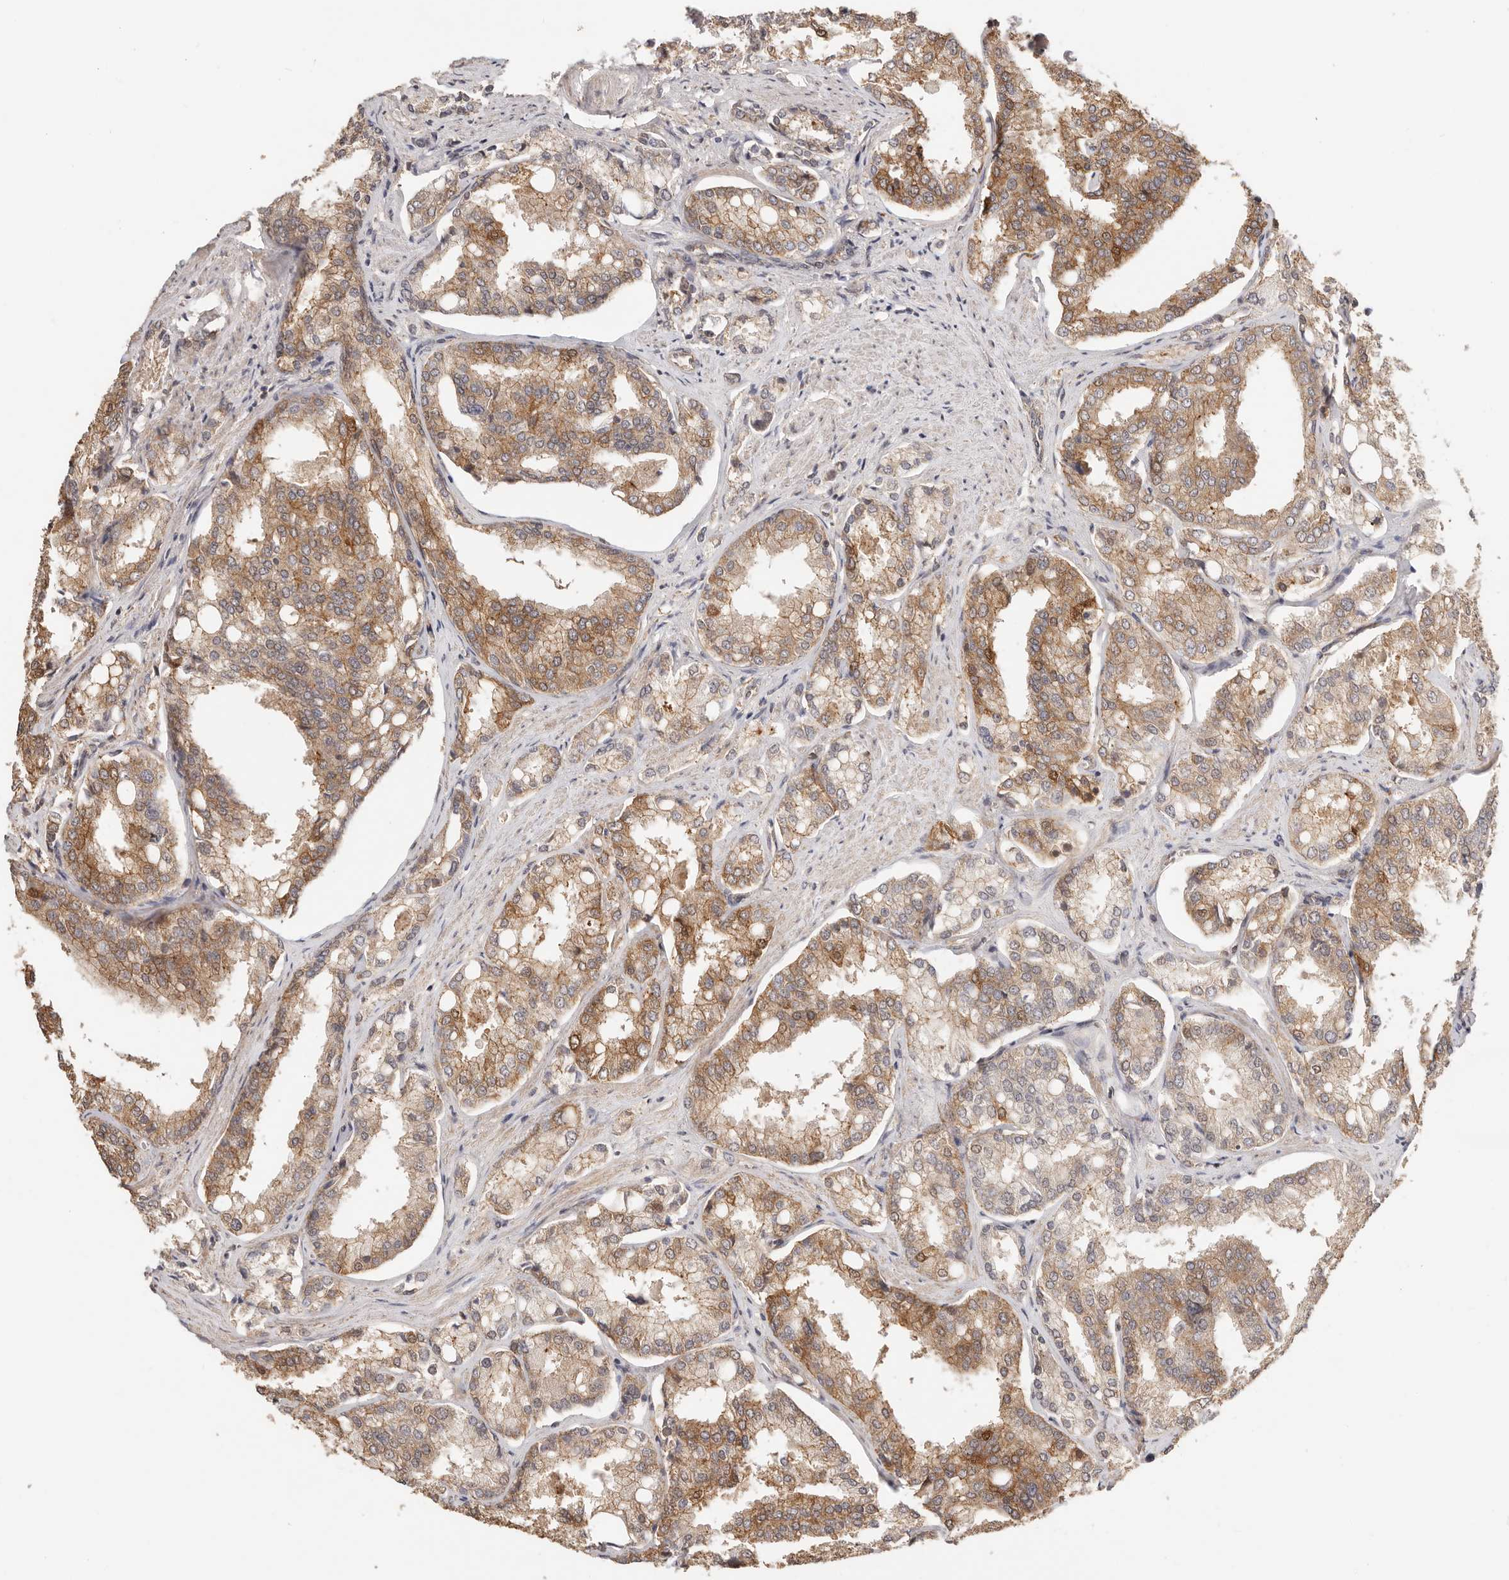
{"staining": {"intensity": "moderate", "quantity": ">75%", "location": "cytoplasmic/membranous"}, "tissue": "prostate cancer", "cell_type": "Tumor cells", "image_type": "cancer", "snomed": [{"axis": "morphology", "description": "Adenocarcinoma, High grade"}, {"axis": "topography", "description": "Prostate"}], "caption": "A brown stain shows moderate cytoplasmic/membranous staining of a protein in prostate cancer (high-grade adenocarcinoma) tumor cells.", "gene": "AFDN", "patient": {"sex": "male", "age": 50}}